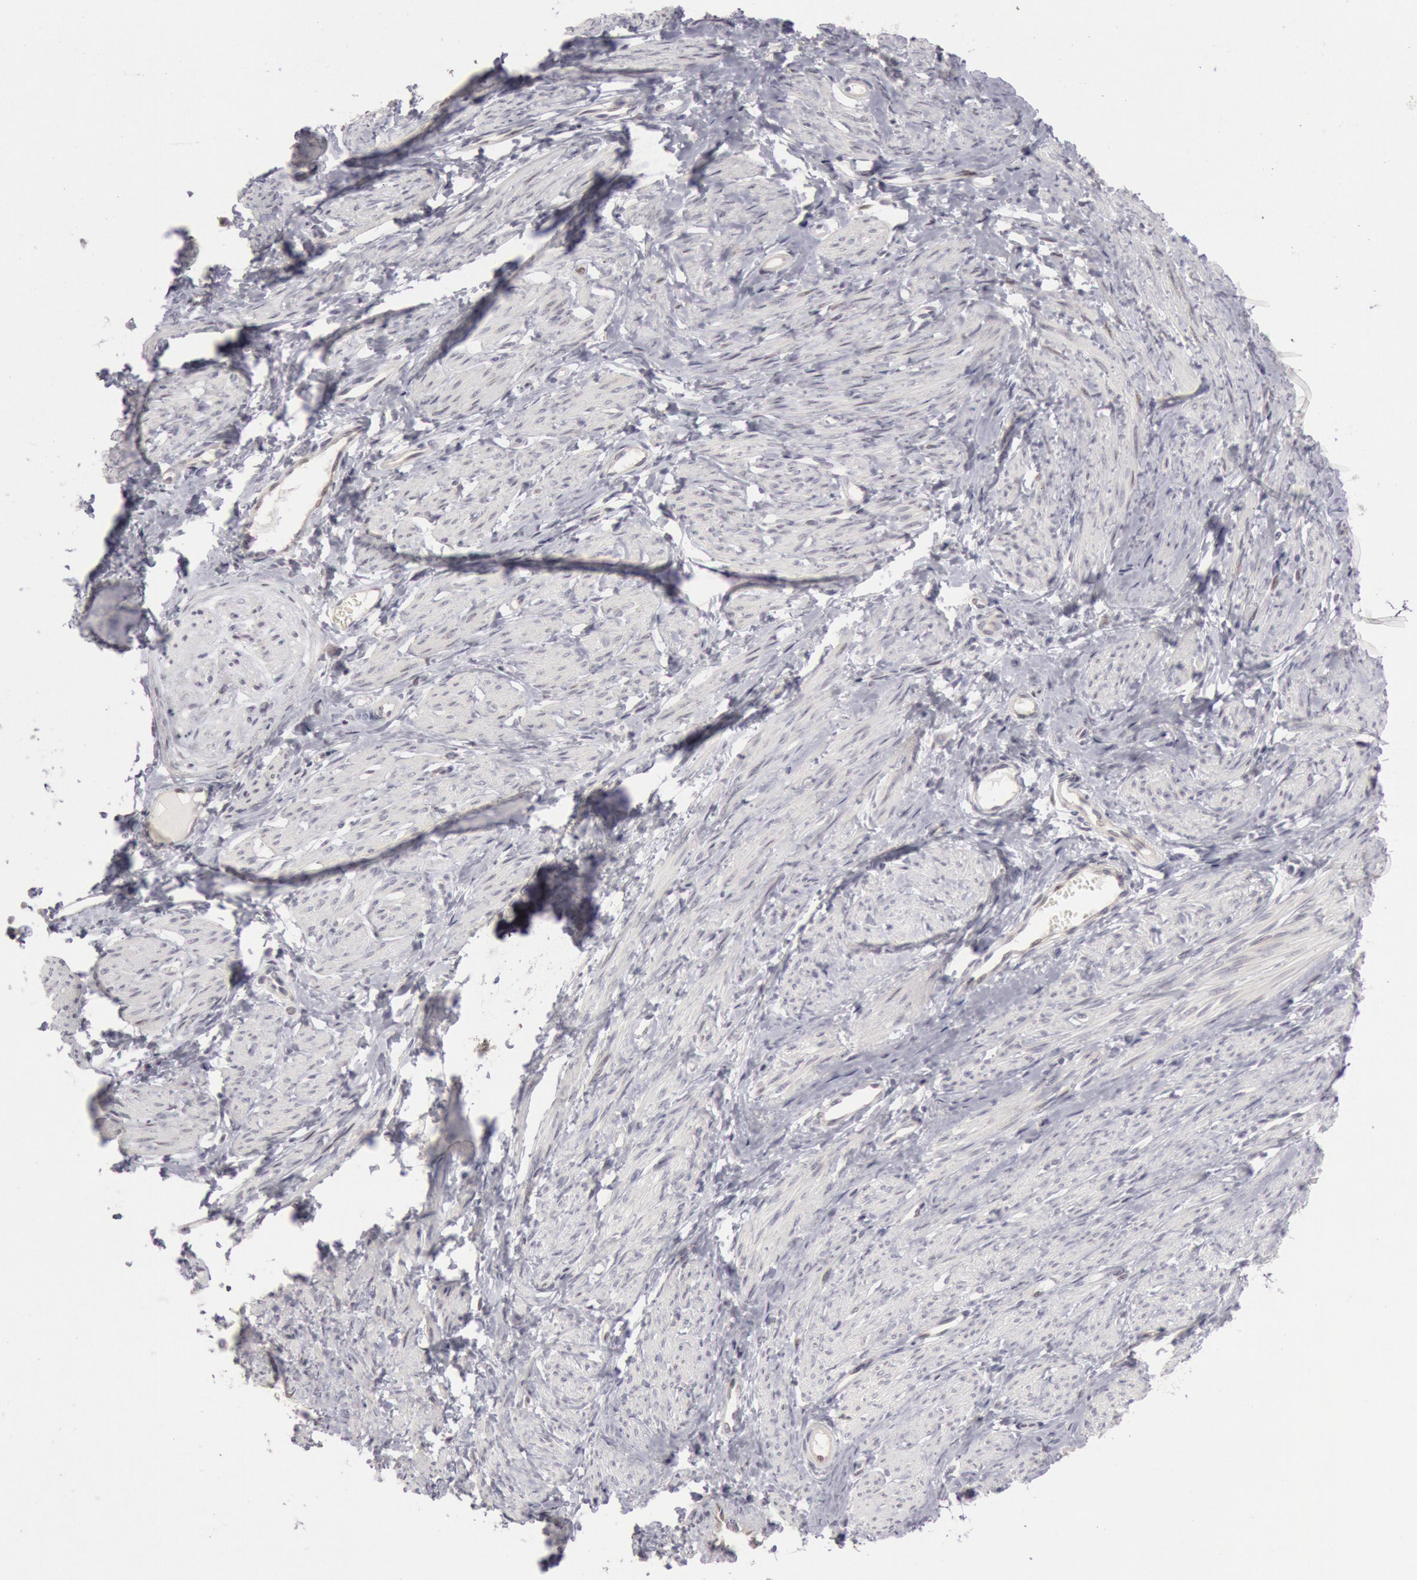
{"staining": {"intensity": "negative", "quantity": "none", "location": "none"}, "tissue": "smooth muscle", "cell_type": "Smooth muscle cells", "image_type": "normal", "snomed": [{"axis": "morphology", "description": "Normal tissue, NOS"}, {"axis": "topography", "description": "Smooth muscle"}, {"axis": "topography", "description": "Uterus"}], "caption": "Histopathology image shows no protein expression in smooth muscle cells of normal smooth muscle. Brightfield microscopy of IHC stained with DAB (3,3'-diaminobenzidine) (brown) and hematoxylin (blue), captured at high magnification.", "gene": "JOSD1", "patient": {"sex": "female", "age": 39}}